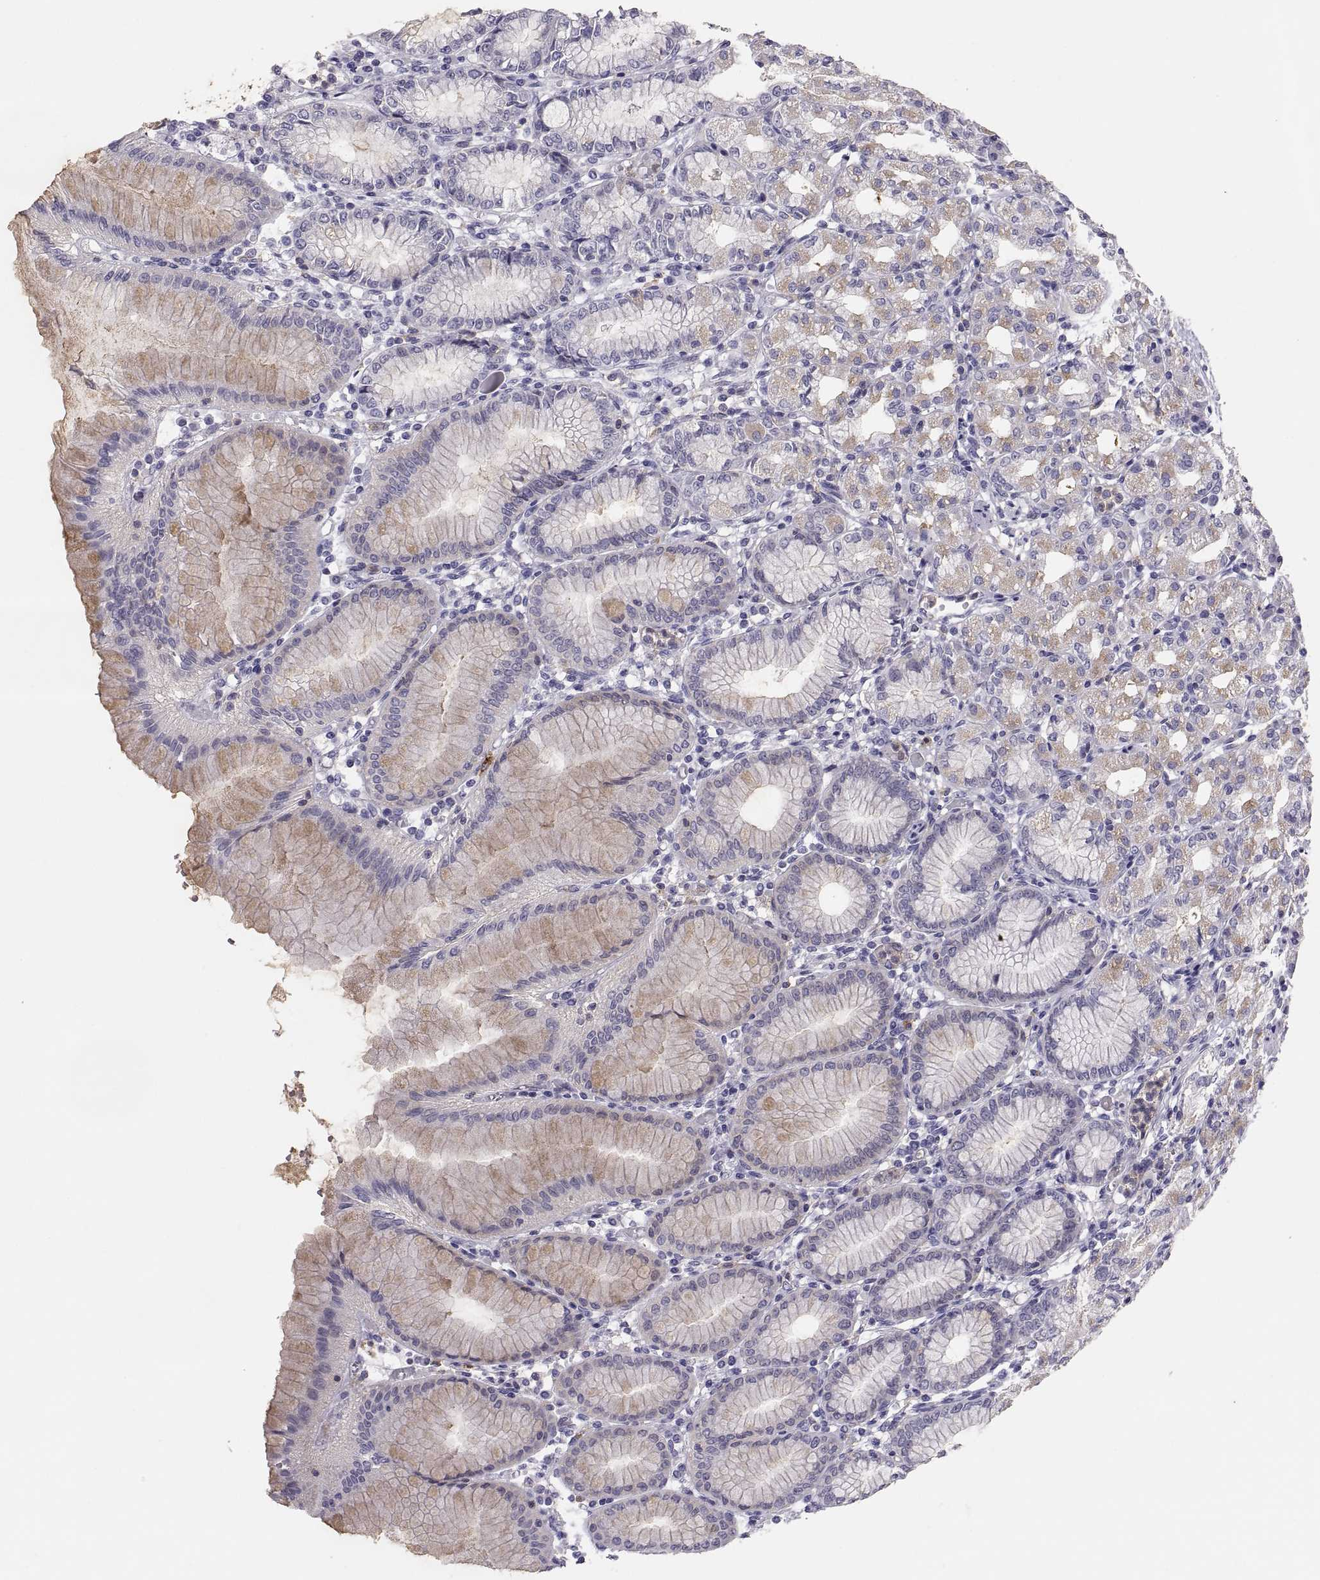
{"staining": {"intensity": "weak", "quantity": "25%-75%", "location": "cytoplasmic/membranous"}, "tissue": "stomach", "cell_type": "Glandular cells", "image_type": "normal", "snomed": [{"axis": "morphology", "description": "Normal tissue, NOS"}, {"axis": "topography", "description": "Skeletal muscle"}, {"axis": "topography", "description": "Stomach"}], "caption": "Glandular cells reveal low levels of weak cytoplasmic/membranous positivity in about 25%-75% of cells in unremarkable stomach.", "gene": "RALB", "patient": {"sex": "female", "age": 57}}